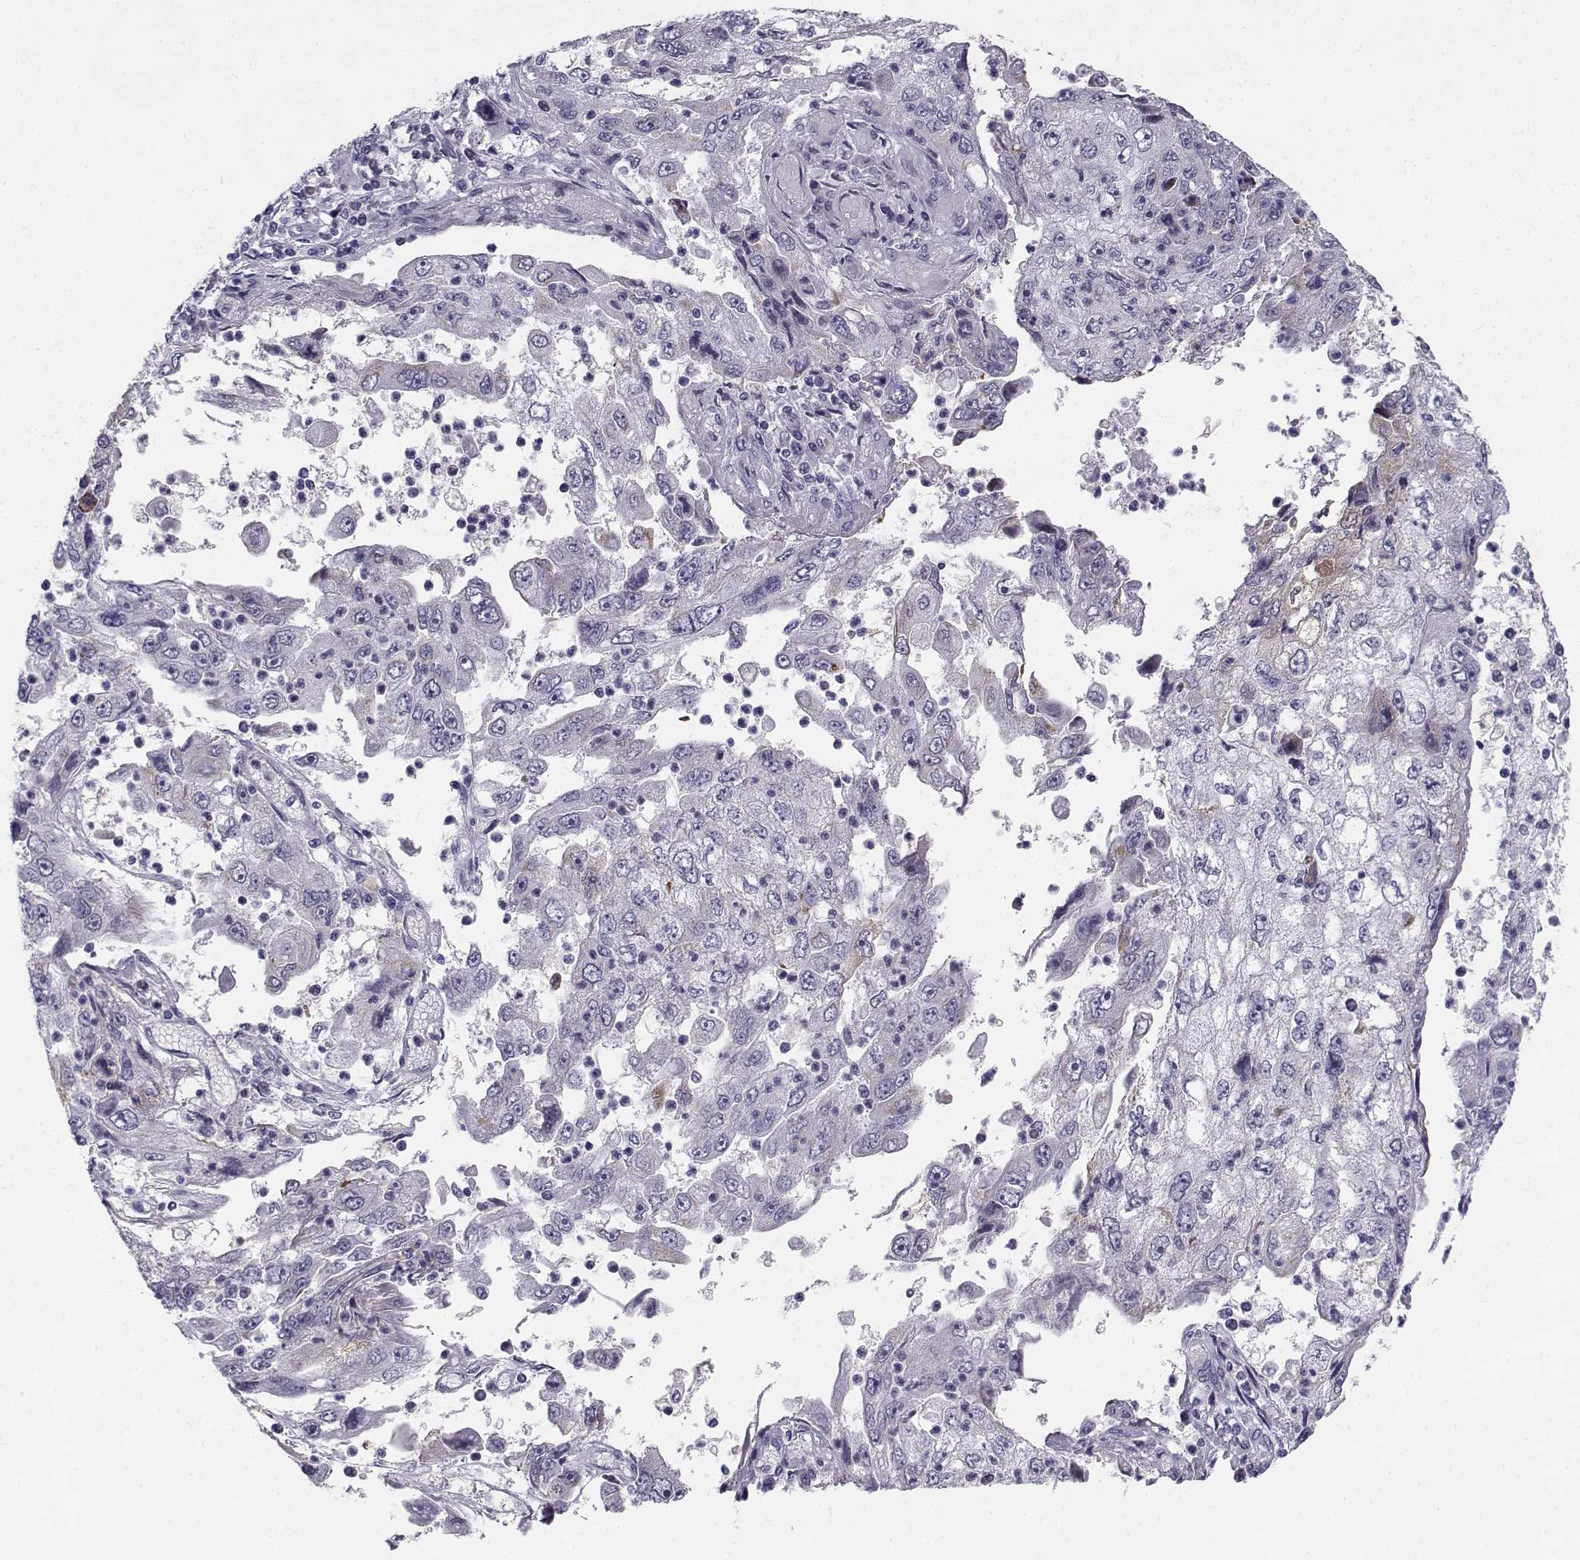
{"staining": {"intensity": "negative", "quantity": "none", "location": "none"}, "tissue": "cervical cancer", "cell_type": "Tumor cells", "image_type": "cancer", "snomed": [{"axis": "morphology", "description": "Squamous cell carcinoma, NOS"}, {"axis": "topography", "description": "Cervix"}], "caption": "A high-resolution photomicrograph shows immunohistochemistry staining of squamous cell carcinoma (cervical), which reveals no significant positivity in tumor cells. (DAB IHC visualized using brightfield microscopy, high magnification).", "gene": "CREB3L3", "patient": {"sex": "female", "age": 36}}